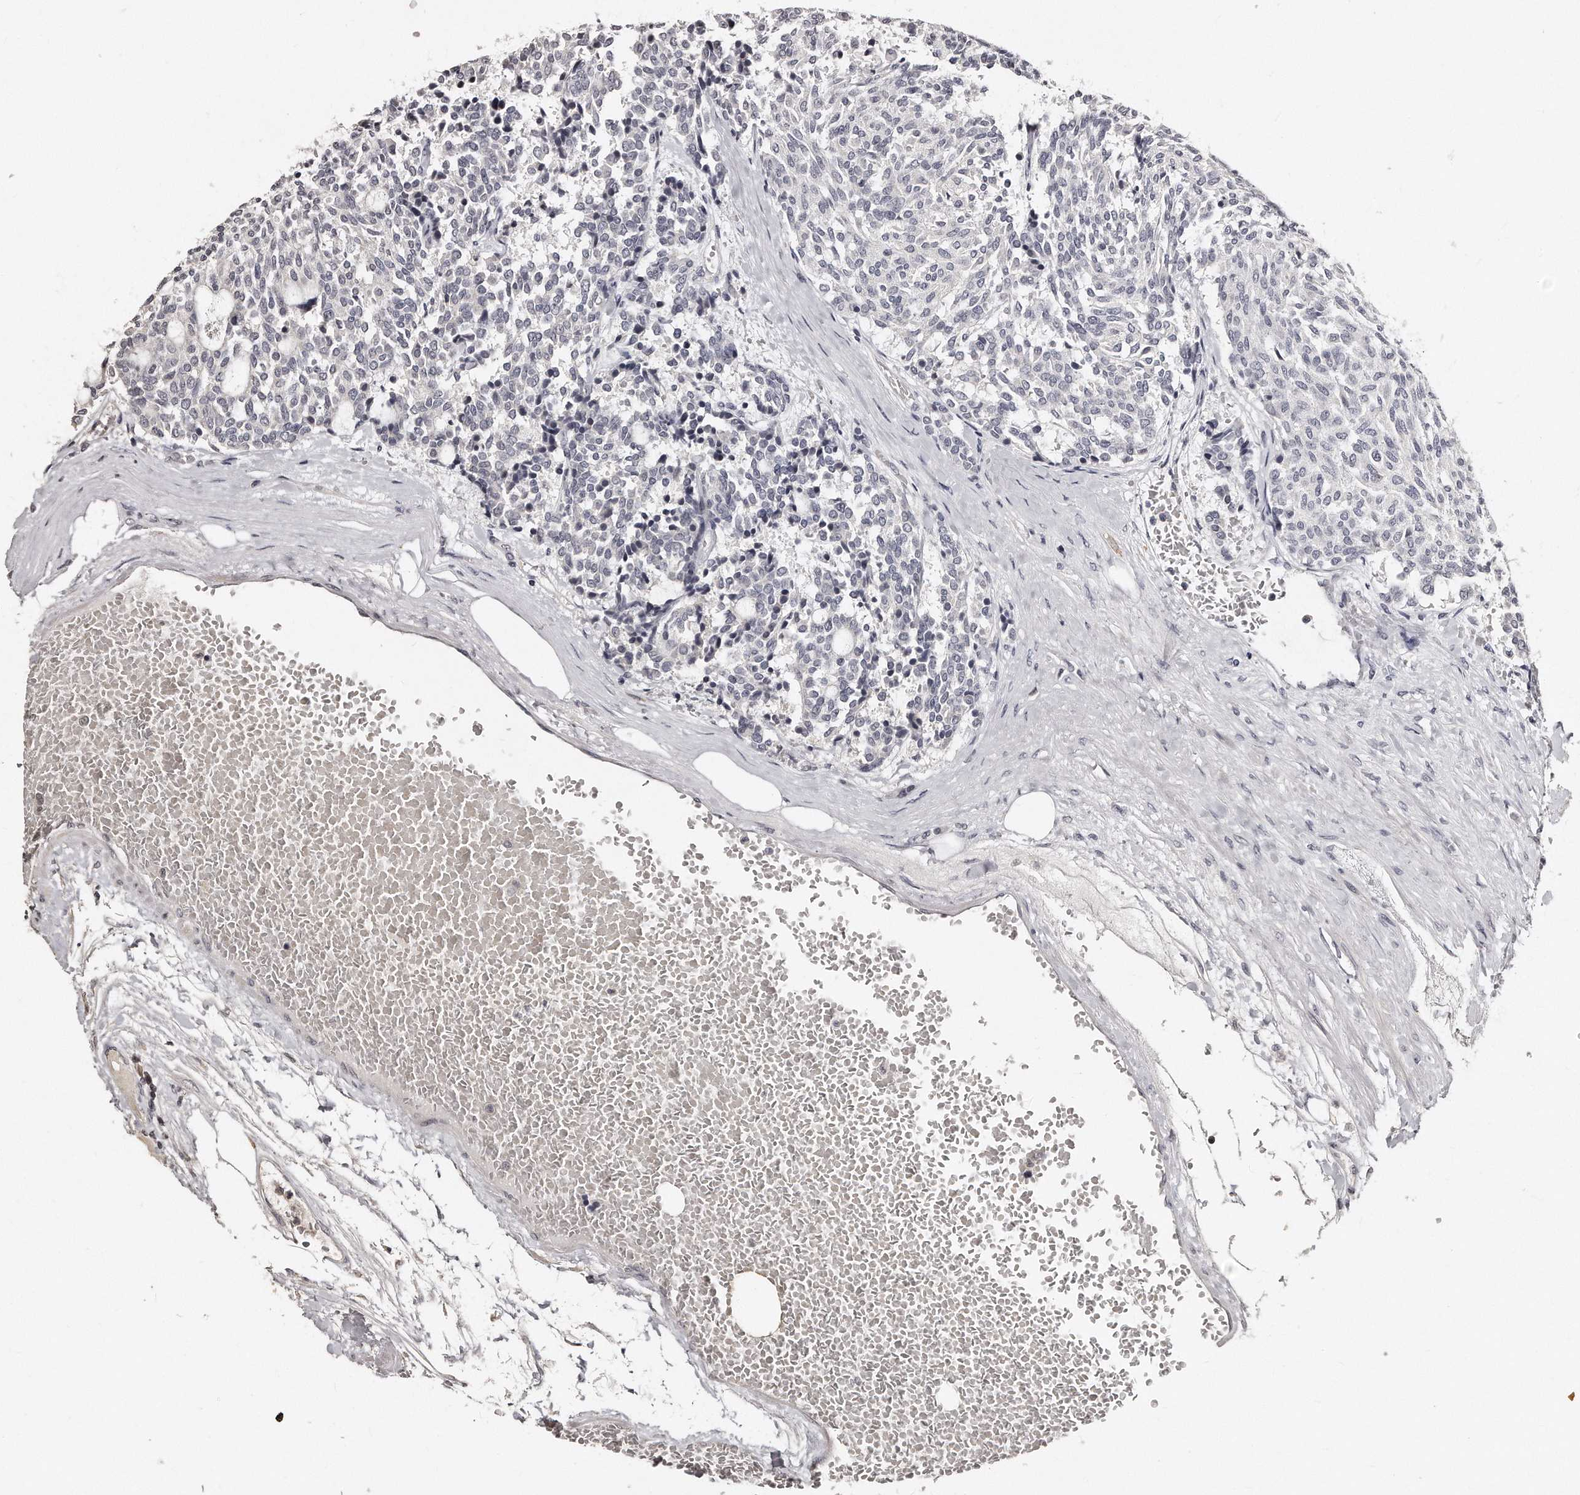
{"staining": {"intensity": "negative", "quantity": "none", "location": "none"}, "tissue": "carcinoid", "cell_type": "Tumor cells", "image_type": "cancer", "snomed": [{"axis": "morphology", "description": "Carcinoid, malignant, NOS"}, {"axis": "topography", "description": "Pancreas"}], "caption": "Immunohistochemistry image of neoplastic tissue: carcinoid (malignant) stained with DAB (3,3'-diaminobenzidine) displays no significant protein positivity in tumor cells.", "gene": "TSHR", "patient": {"sex": "female", "age": 54}}